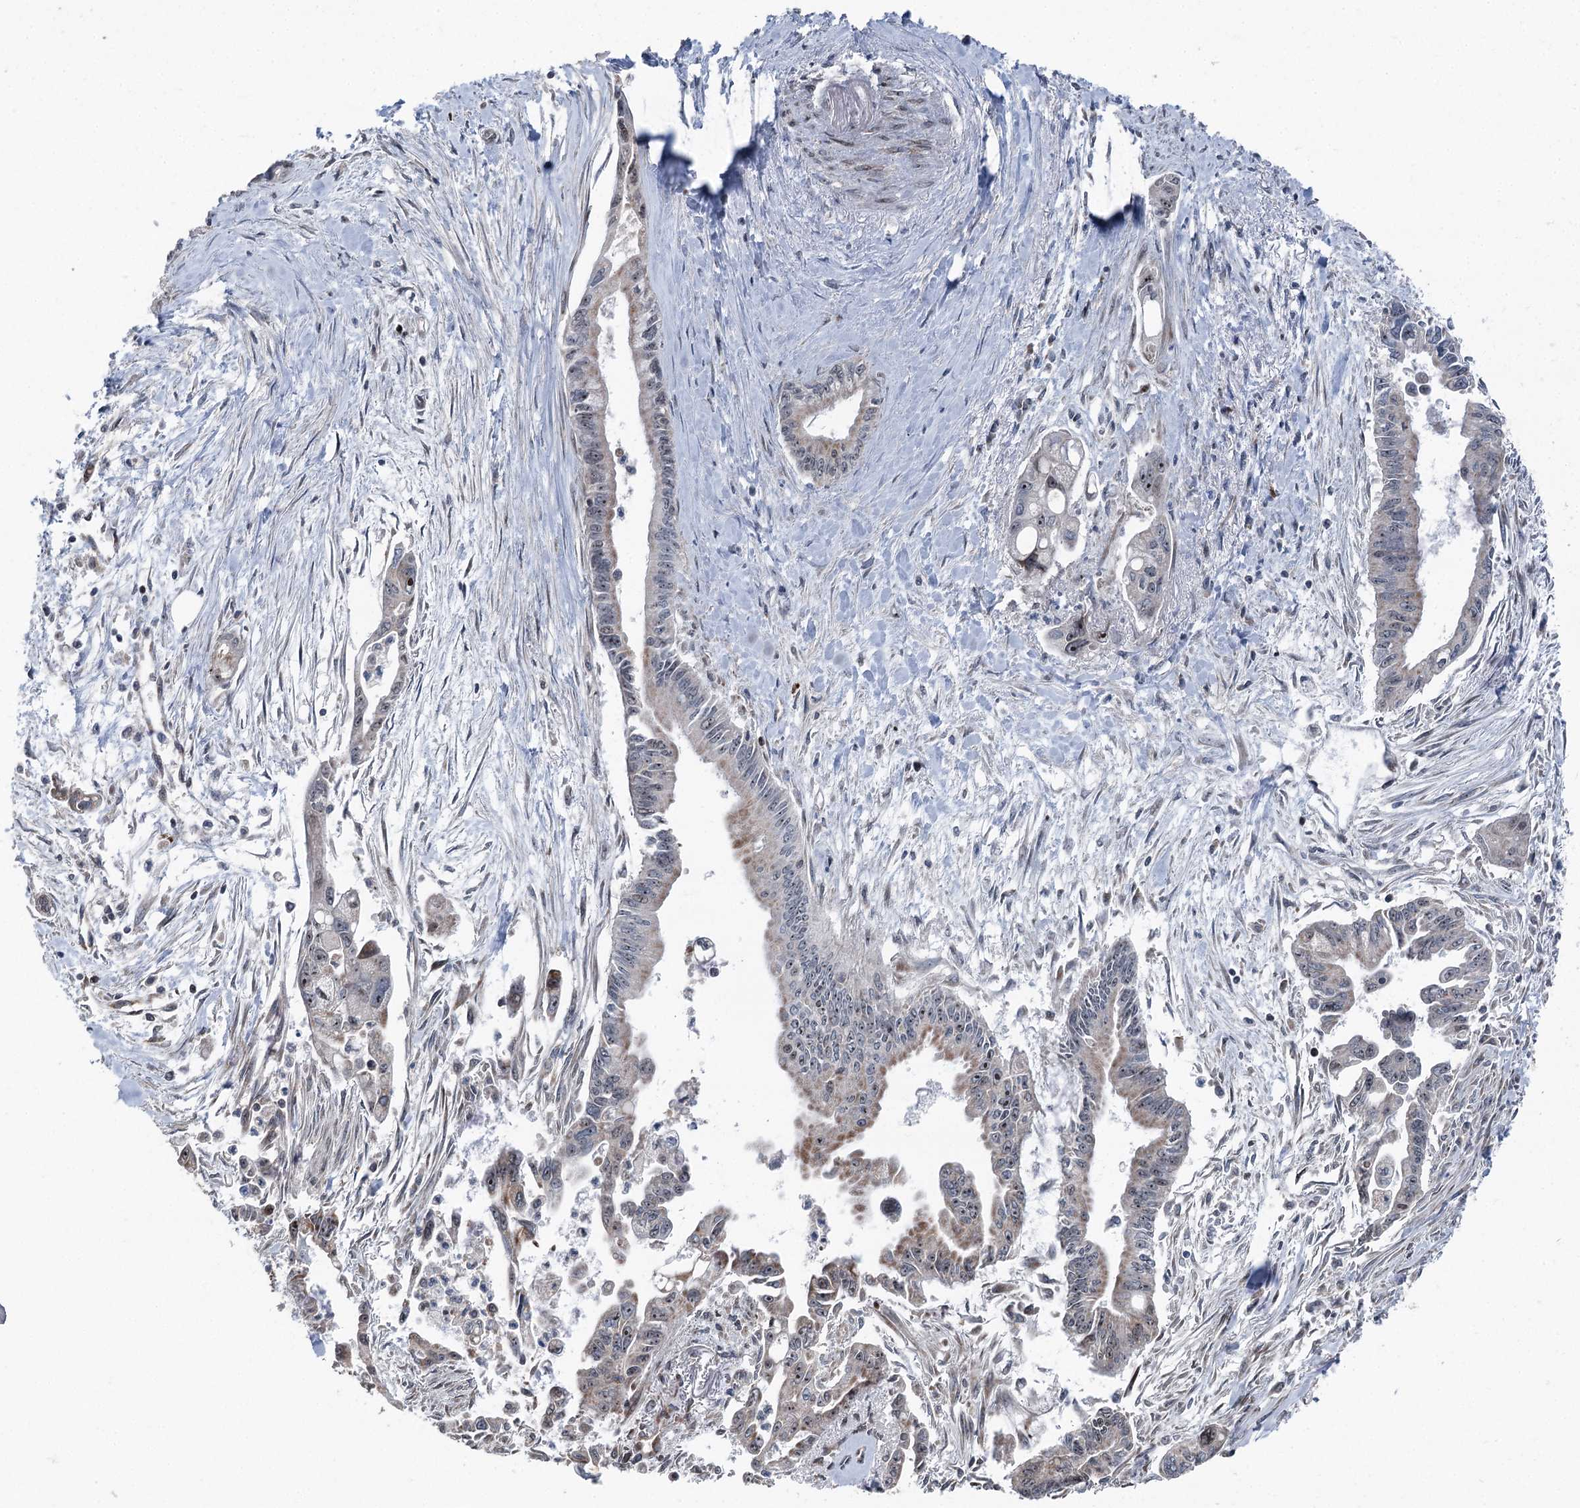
{"staining": {"intensity": "weak", "quantity": "<25%", "location": "cytoplasmic/membranous,nuclear"}, "tissue": "pancreatic cancer", "cell_type": "Tumor cells", "image_type": "cancer", "snomed": [{"axis": "morphology", "description": "Adenocarcinoma, NOS"}, {"axis": "topography", "description": "Pancreas"}], "caption": "IHC photomicrograph of human pancreatic cancer stained for a protein (brown), which displays no staining in tumor cells.", "gene": "STEEP1", "patient": {"sex": "male", "age": 70}}